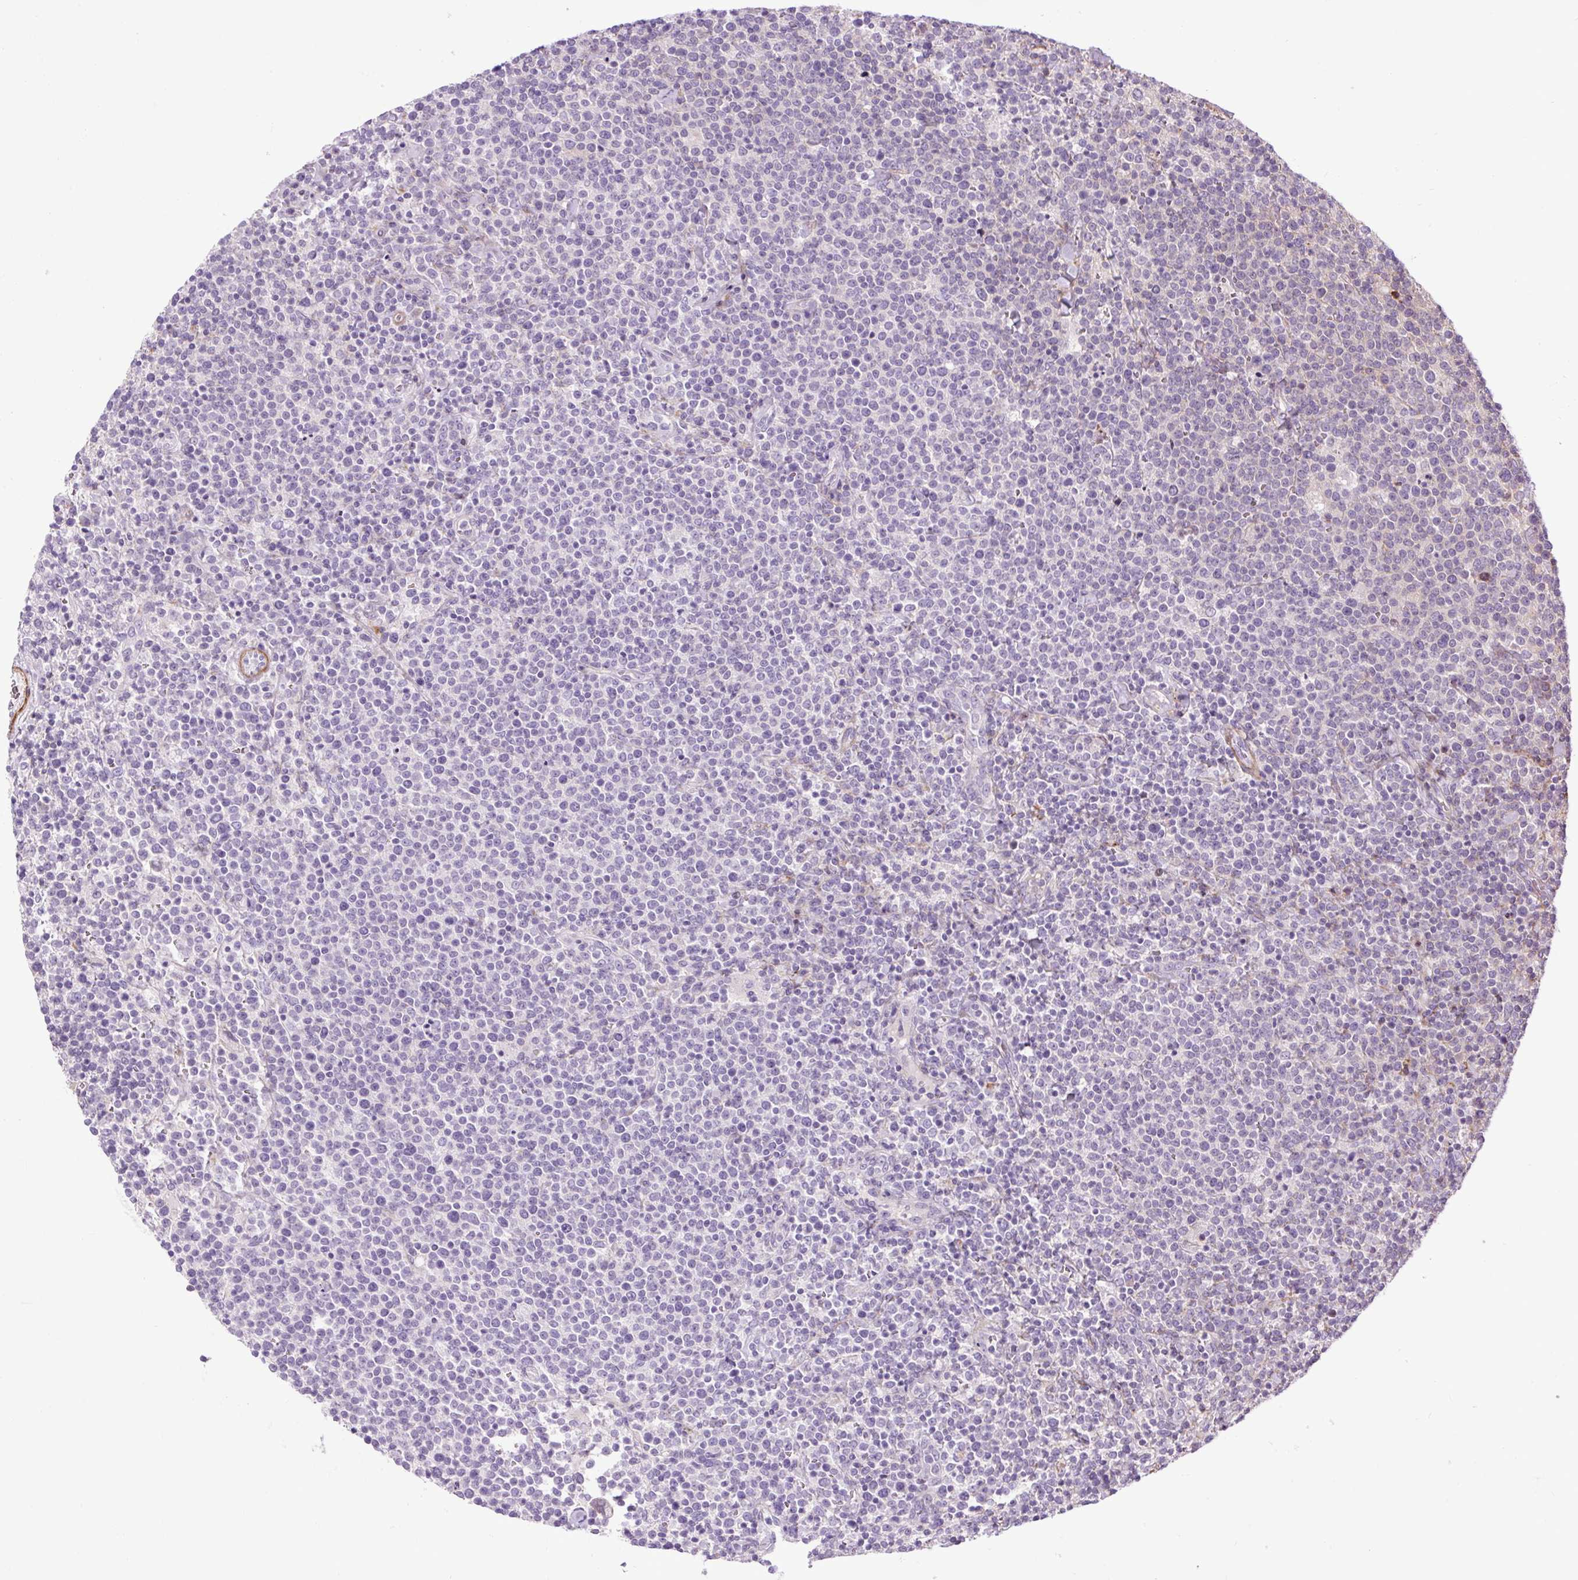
{"staining": {"intensity": "negative", "quantity": "none", "location": "none"}, "tissue": "lymphoma", "cell_type": "Tumor cells", "image_type": "cancer", "snomed": [{"axis": "morphology", "description": "Malignant lymphoma, non-Hodgkin's type, High grade"}, {"axis": "topography", "description": "Lymph node"}], "caption": "High magnification brightfield microscopy of lymphoma stained with DAB (brown) and counterstained with hematoxylin (blue): tumor cells show no significant positivity.", "gene": "ZNF197", "patient": {"sex": "male", "age": 61}}